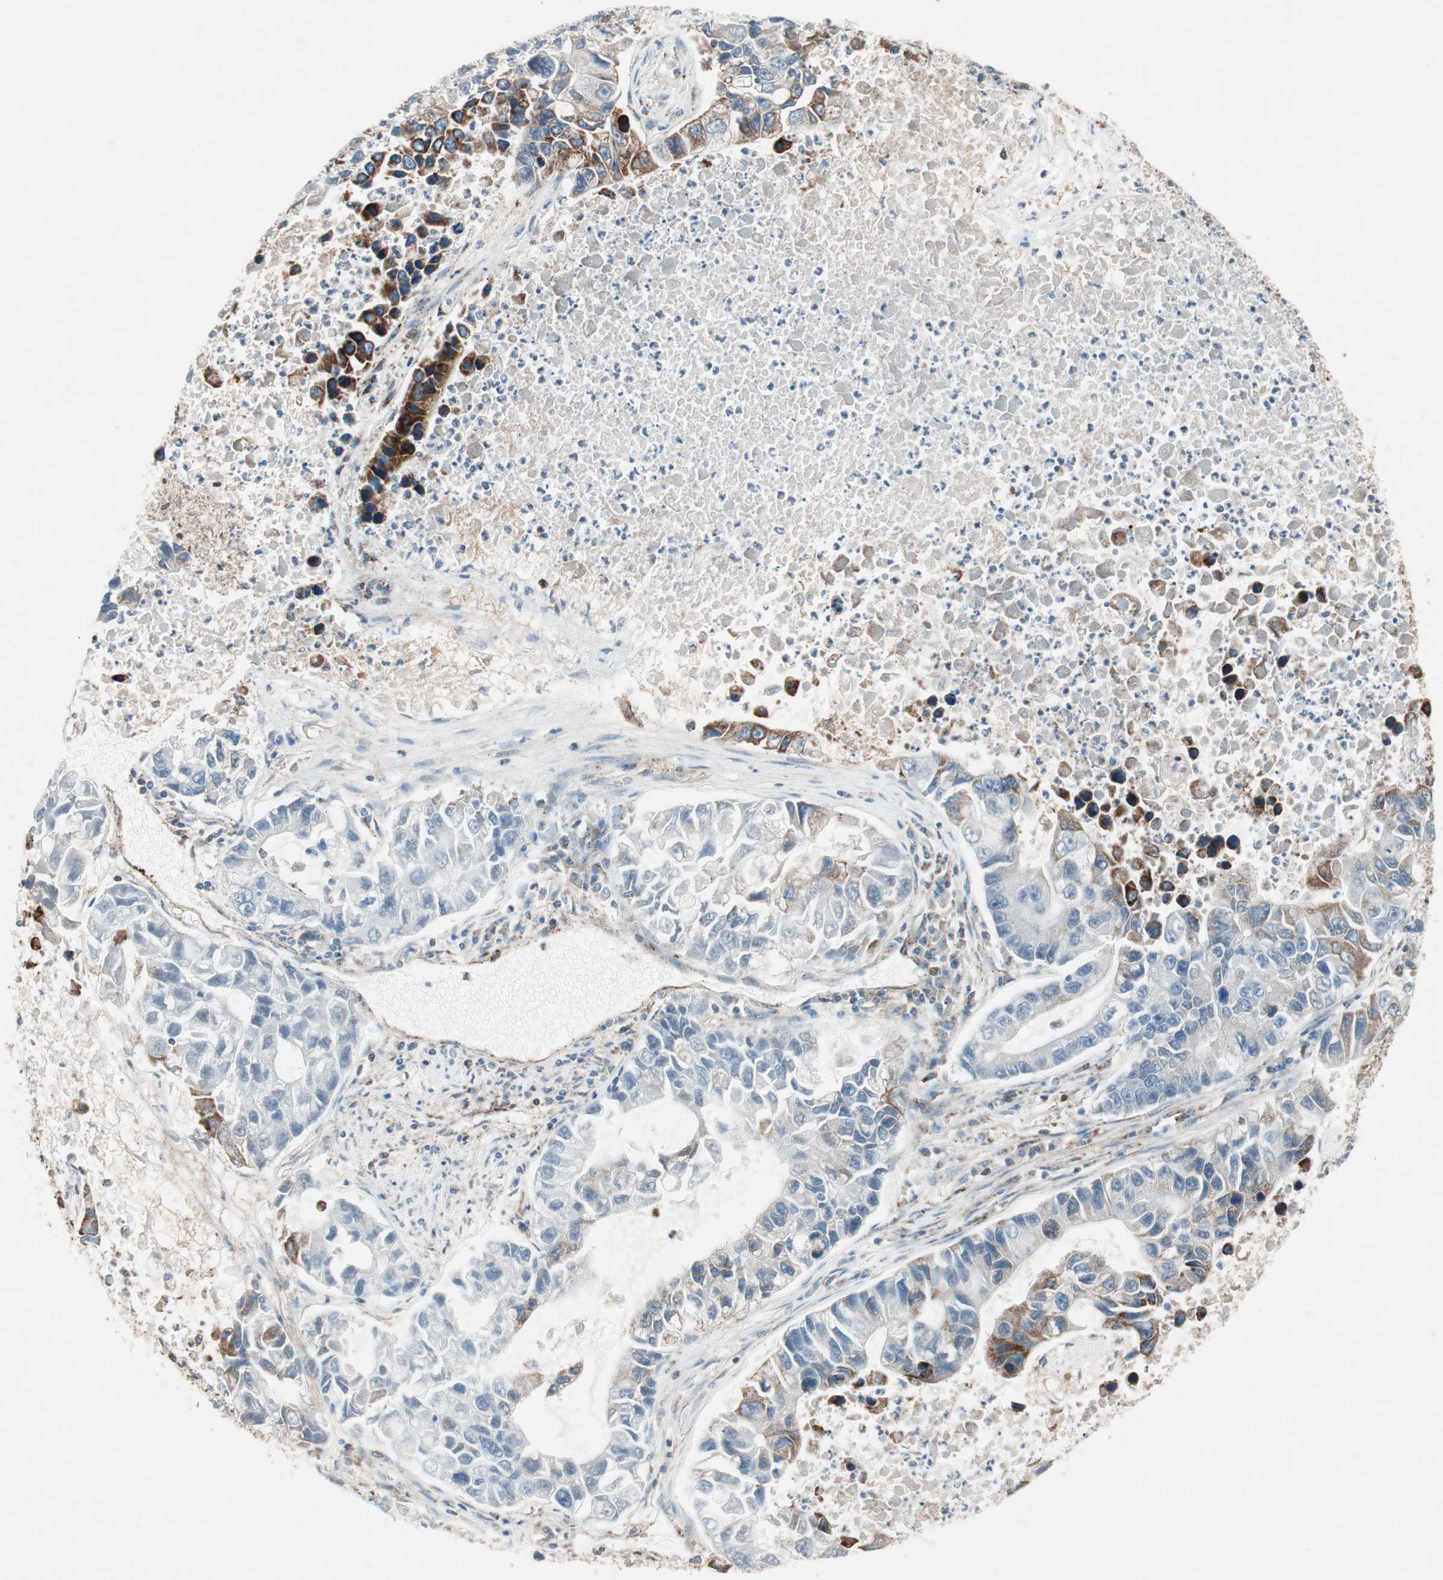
{"staining": {"intensity": "strong", "quantity": "<25%", "location": "cytoplasmic/membranous"}, "tissue": "lung cancer", "cell_type": "Tumor cells", "image_type": "cancer", "snomed": [{"axis": "morphology", "description": "Adenocarcinoma, NOS"}, {"axis": "topography", "description": "Lung"}], "caption": "About <25% of tumor cells in human lung cancer display strong cytoplasmic/membranous protein positivity as visualized by brown immunohistochemical staining.", "gene": "NUP62", "patient": {"sex": "female", "age": 51}}